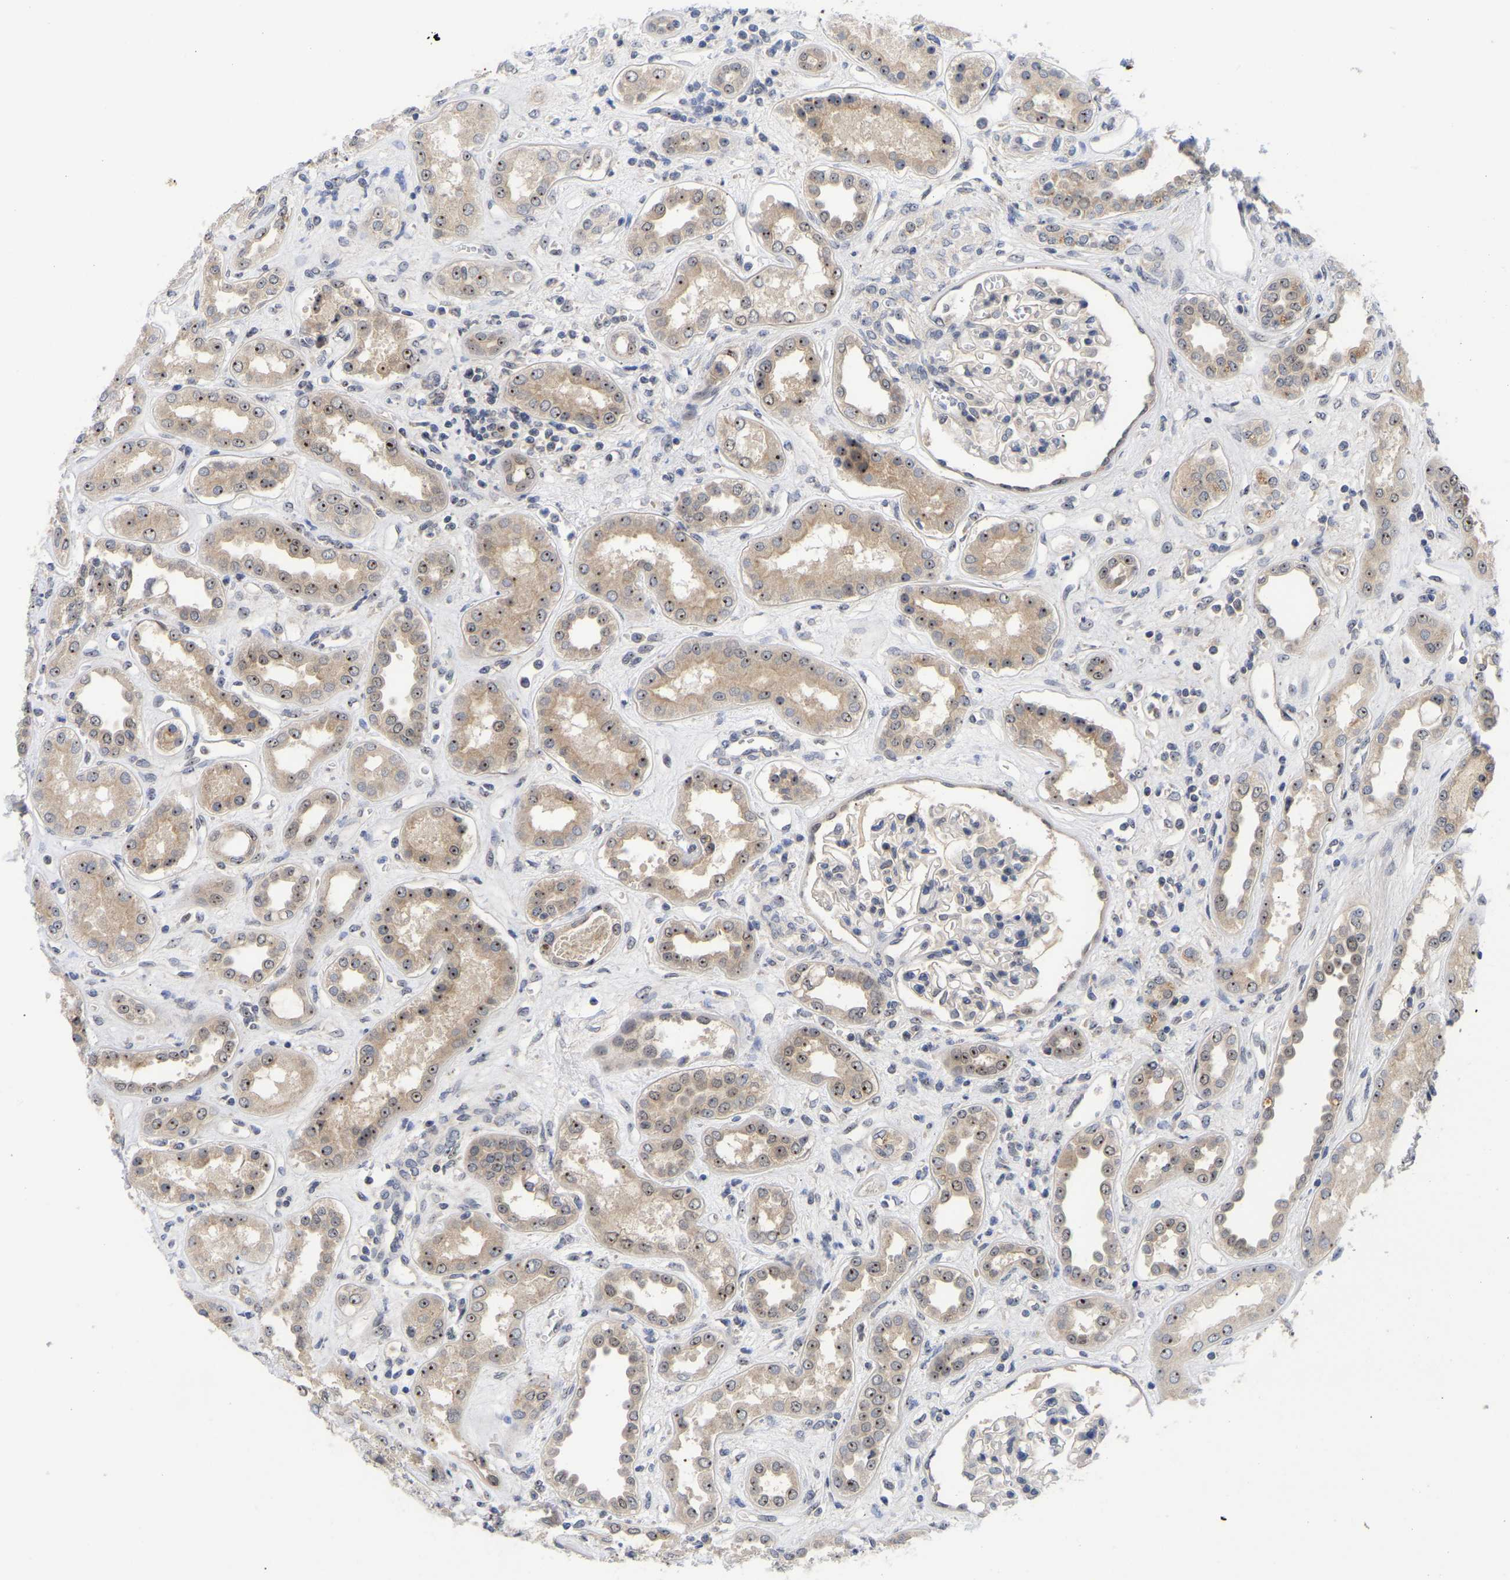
{"staining": {"intensity": "negative", "quantity": "none", "location": "none"}, "tissue": "kidney", "cell_type": "Cells in glomeruli", "image_type": "normal", "snomed": [{"axis": "morphology", "description": "Normal tissue, NOS"}, {"axis": "topography", "description": "Kidney"}], "caption": "DAB immunohistochemical staining of normal human kidney exhibits no significant expression in cells in glomeruli. Brightfield microscopy of IHC stained with DAB (3,3'-diaminobenzidine) (brown) and hematoxylin (blue), captured at high magnification.", "gene": "NLE1", "patient": {"sex": "male", "age": 59}}